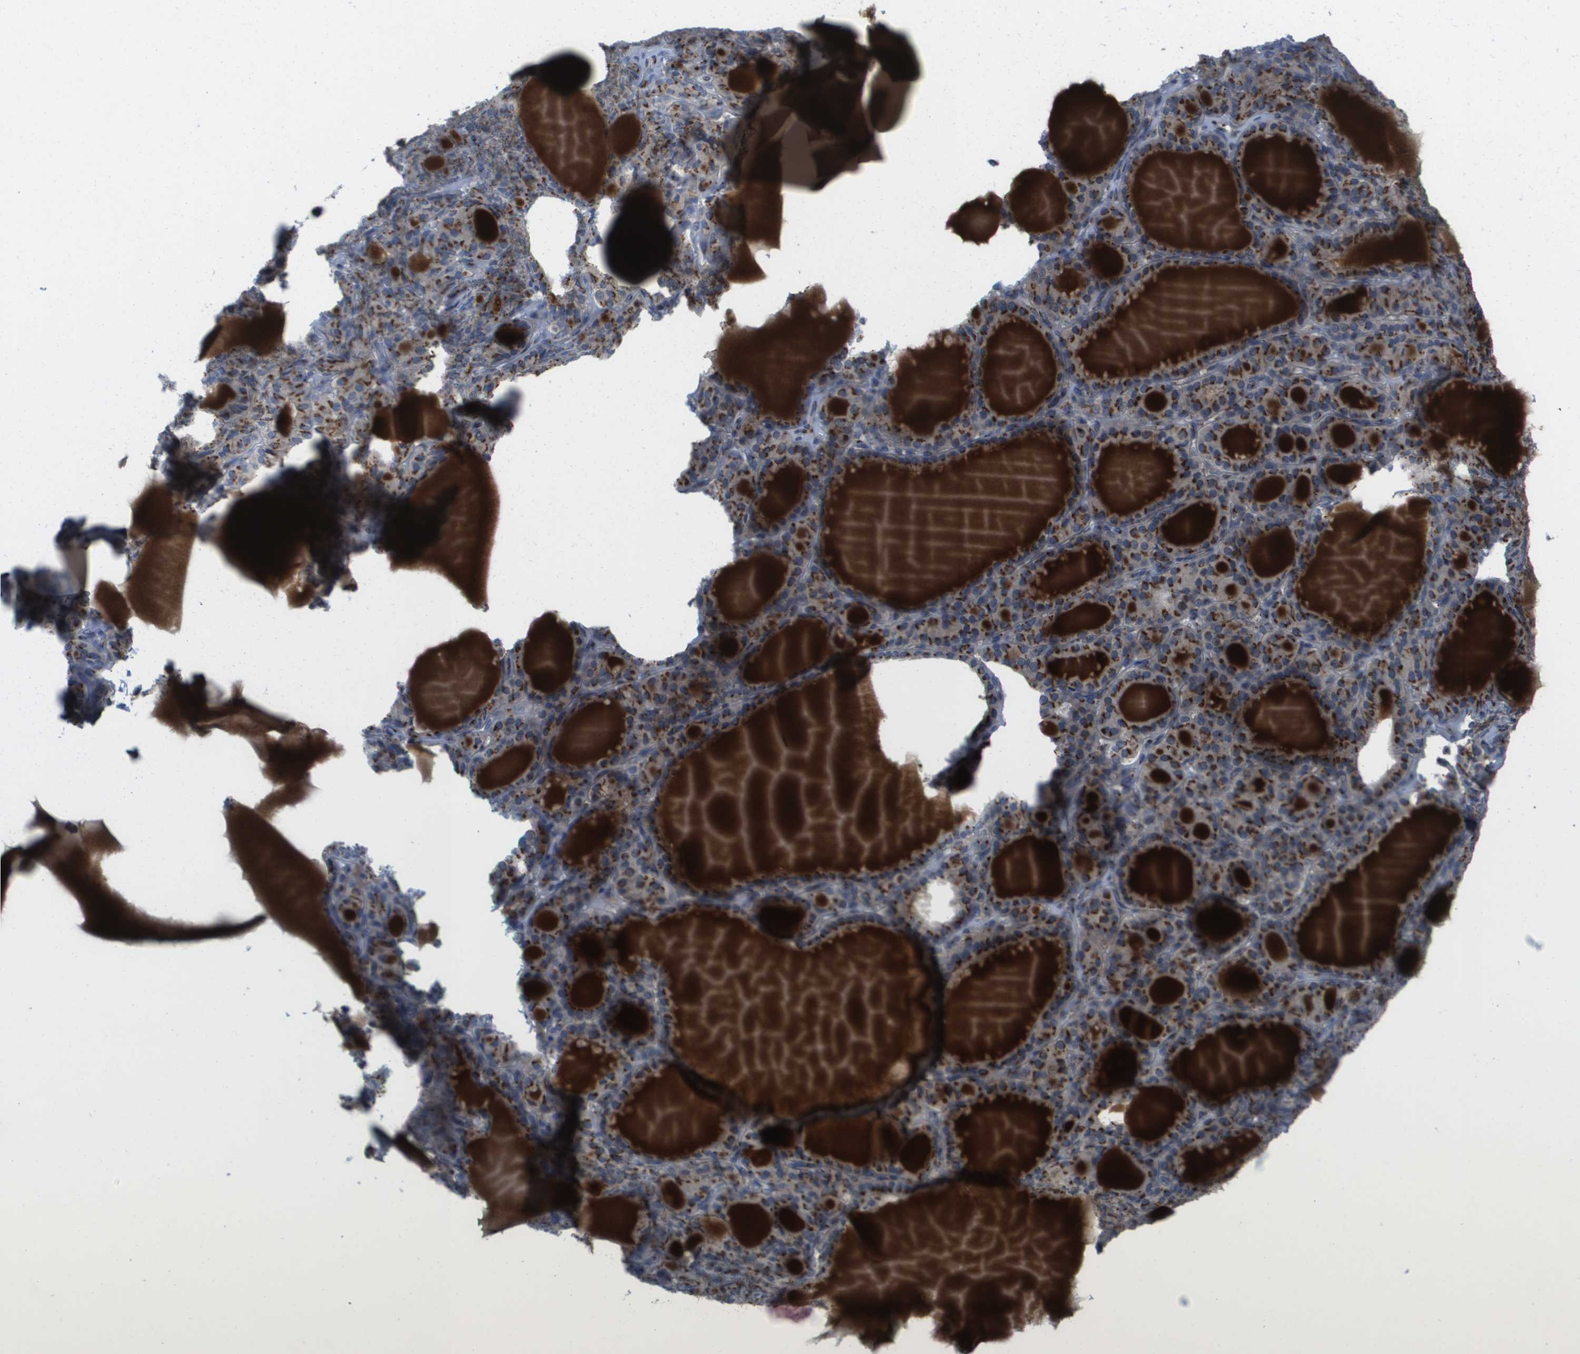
{"staining": {"intensity": "strong", "quantity": ">75%", "location": "cytoplasmic/membranous"}, "tissue": "thyroid gland", "cell_type": "Glandular cells", "image_type": "normal", "snomed": [{"axis": "morphology", "description": "Normal tissue, NOS"}, {"axis": "topography", "description": "Thyroid gland"}], "caption": "The immunohistochemical stain shows strong cytoplasmic/membranous staining in glandular cells of unremarkable thyroid gland.", "gene": "QSOX2", "patient": {"sex": "female", "age": 28}}